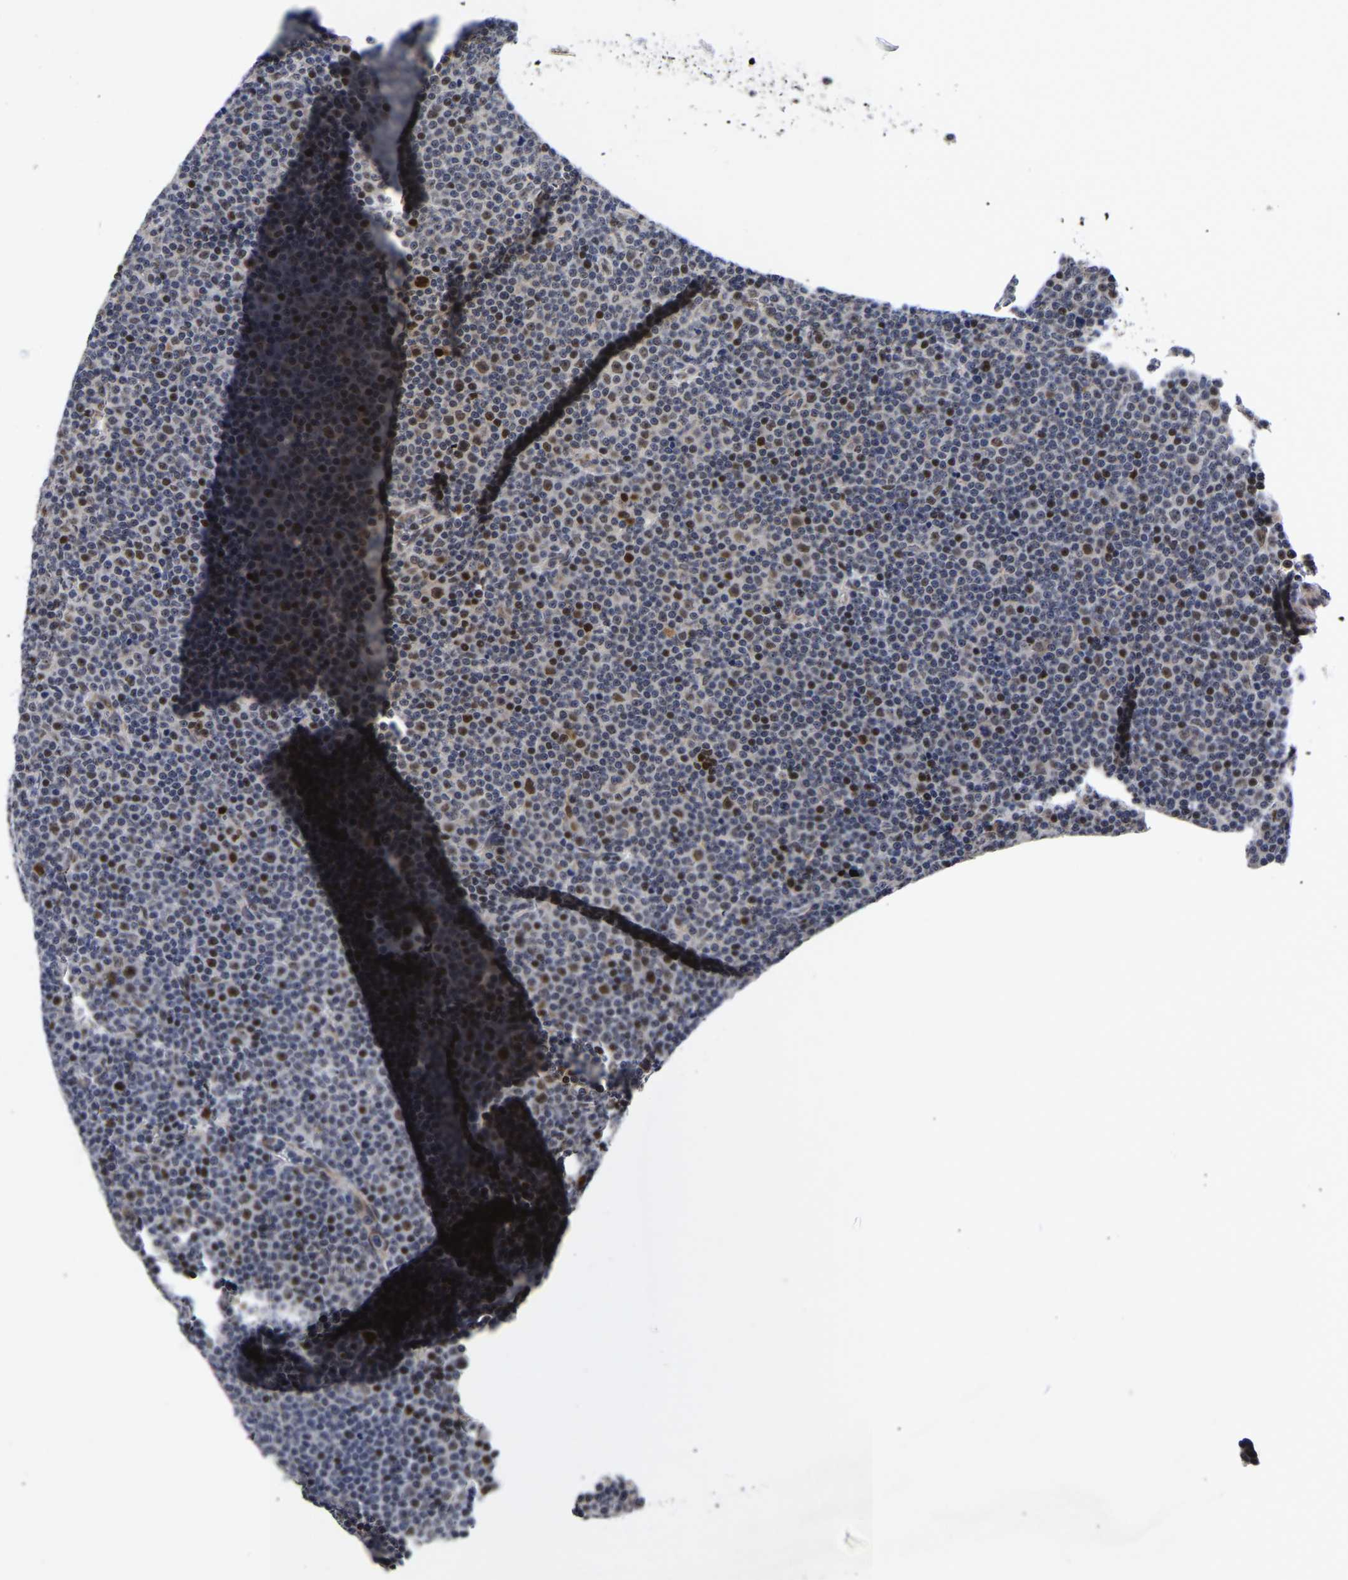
{"staining": {"intensity": "moderate", "quantity": "25%-75%", "location": "nuclear"}, "tissue": "lymphoma", "cell_type": "Tumor cells", "image_type": "cancer", "snomed": [{"axis": "morphology", "description": "Malignant lymphoma, non-Hodgkin's type, Low grade"}, {"axis": "topography", "description": "Lymph node"}], "caption": "Human lymphoma stained with a protein marker reveals moderate staining in tumor cells.", "gene": "JUNB", "patient": {"sex": "female", "age": 67}}